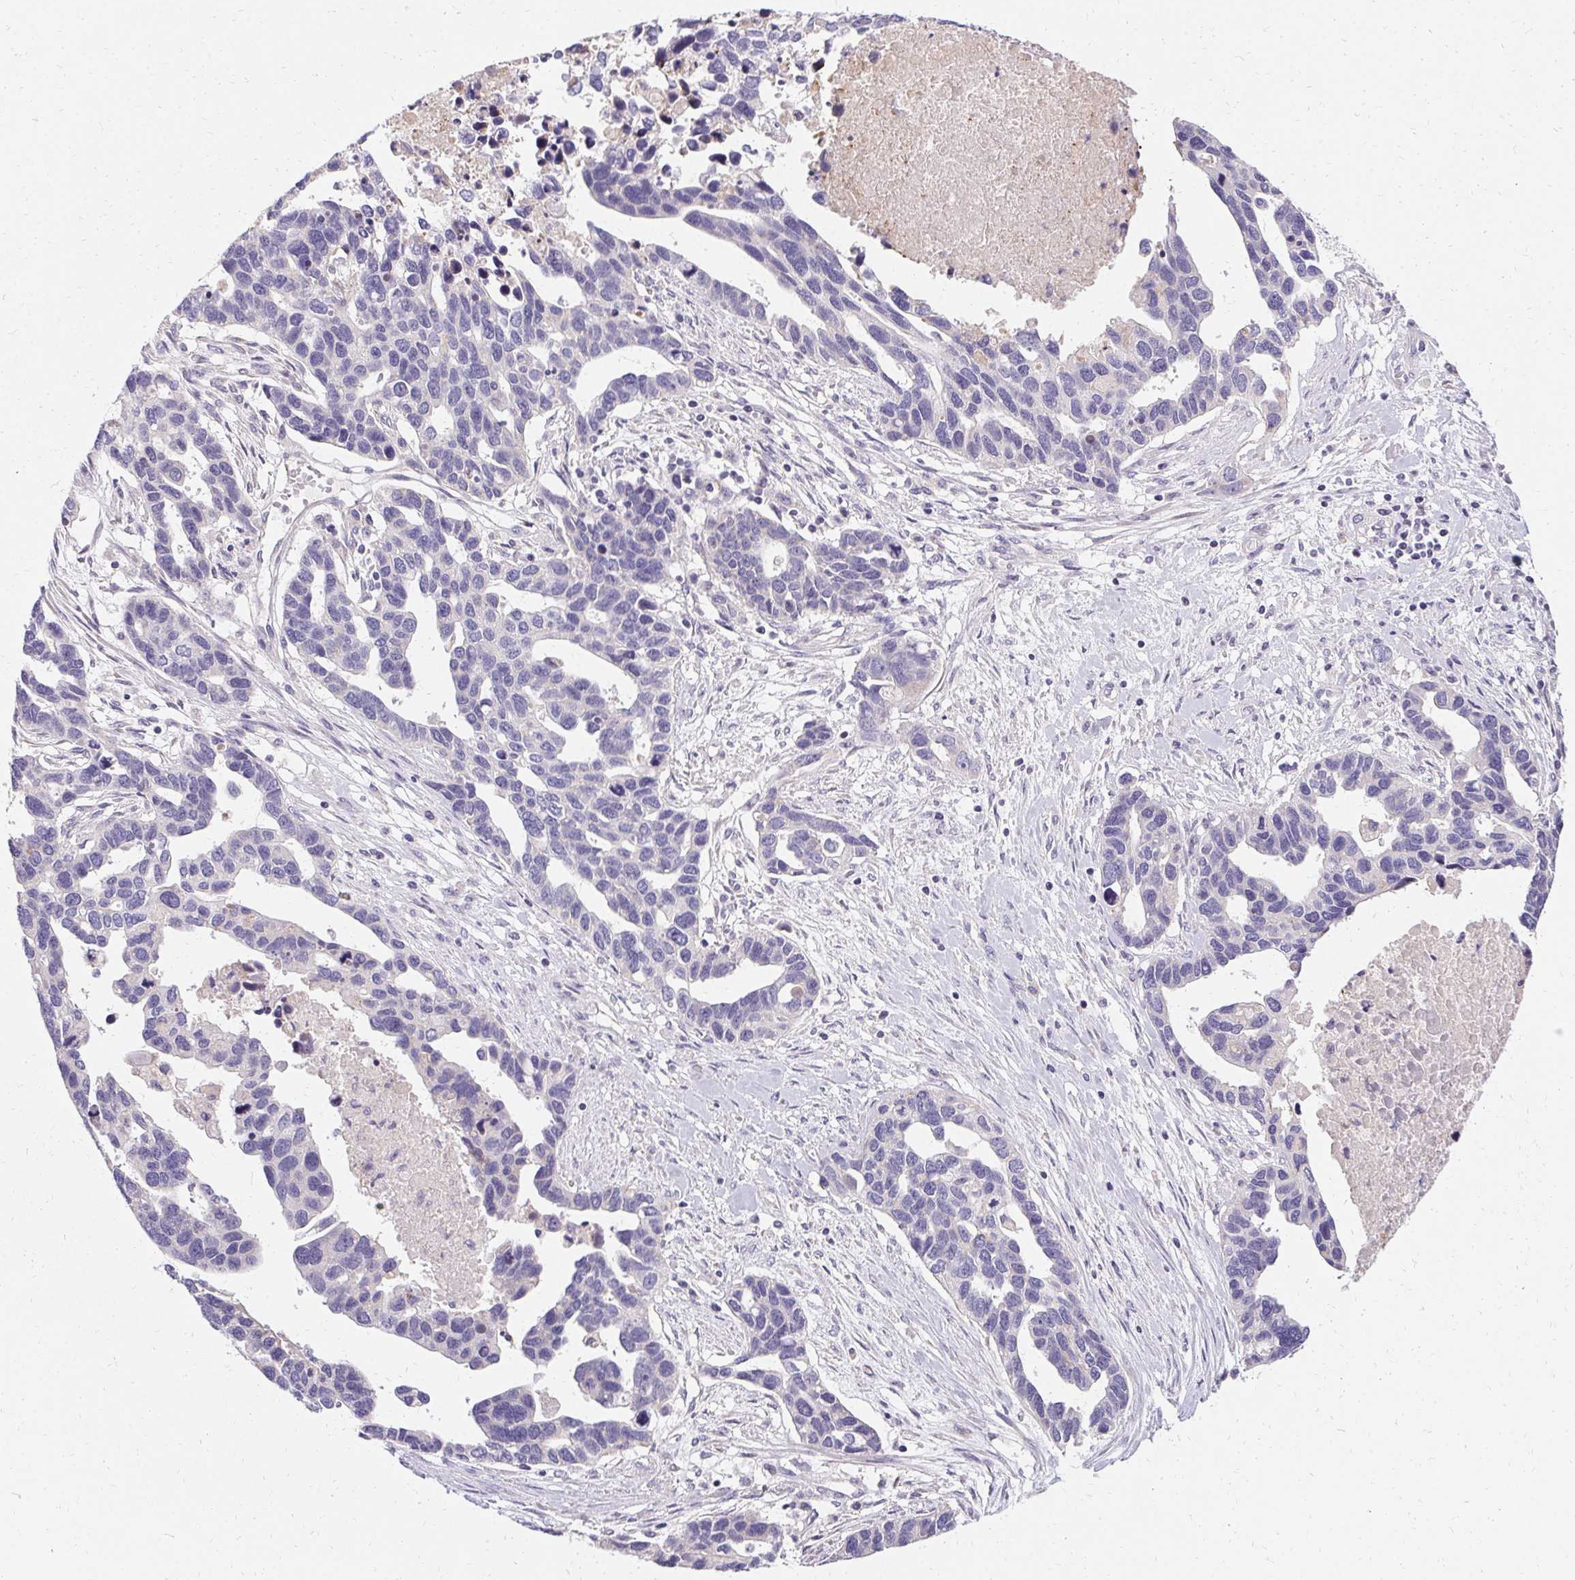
{"staining": {"intensity": "negative", "quantity": "none", "location": "none"}, "tissue": "ovarian cancer", "cell_type": "Tumor cells", "image_type": "cancer", "snomed": [{"axis": "morphology", "description": "Cystadenocarcinoma, serous, NOS"}, {"axis": "topography", "description": "Ovary"}], "caption": "DAB (3,3'-diaminobenzidine) immunohistochemical staining of human serous cystadenocarcinoma (ovarian) demonstrates no significant positivity in tumor cells. (DAB (3,3'-diaminobenzidine) IHC visualized using brightfield microscopy, high magnification).", "gene": "TRIP13", "patient": {"sex": "female", "age": 54}}